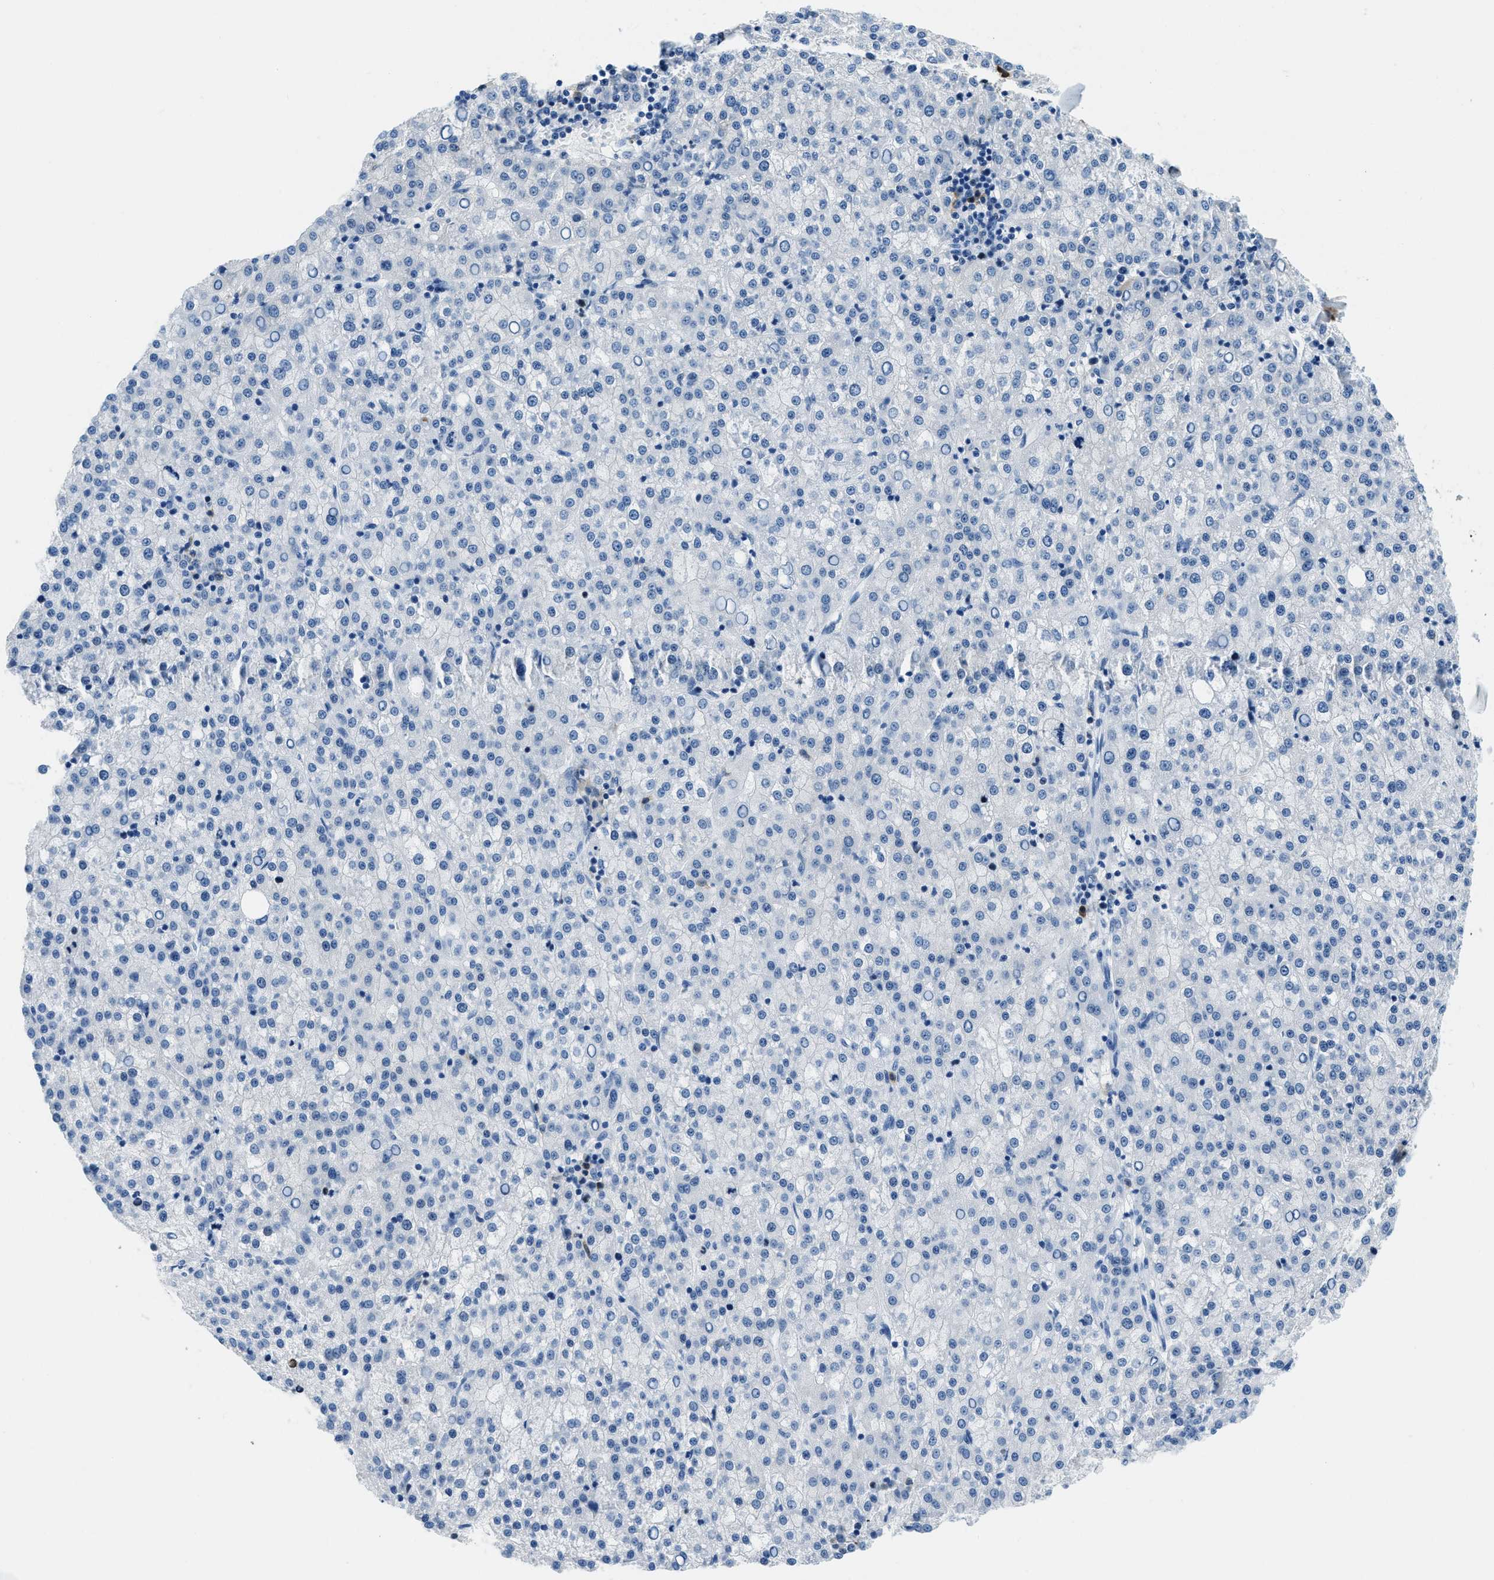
{"staining": {"intensity": "negative", "quantity": "none", "location": "none"}, "tissue": "liver cancer", "cell_type": "Tumor cells", "image_type": "cancer", "snomed": [{"axis": "morphology", "description": "Carcinoma, Hepatocellular, NOS"}, {"axis": "topography", "description": "Liver"}], "caption": "Liver cancer stained for a protein using immunohistochemistry (IHC) exhibits no staining tumor cells.", "gene": "CAPG", "patient": {"sex": "female", "age": 58}}